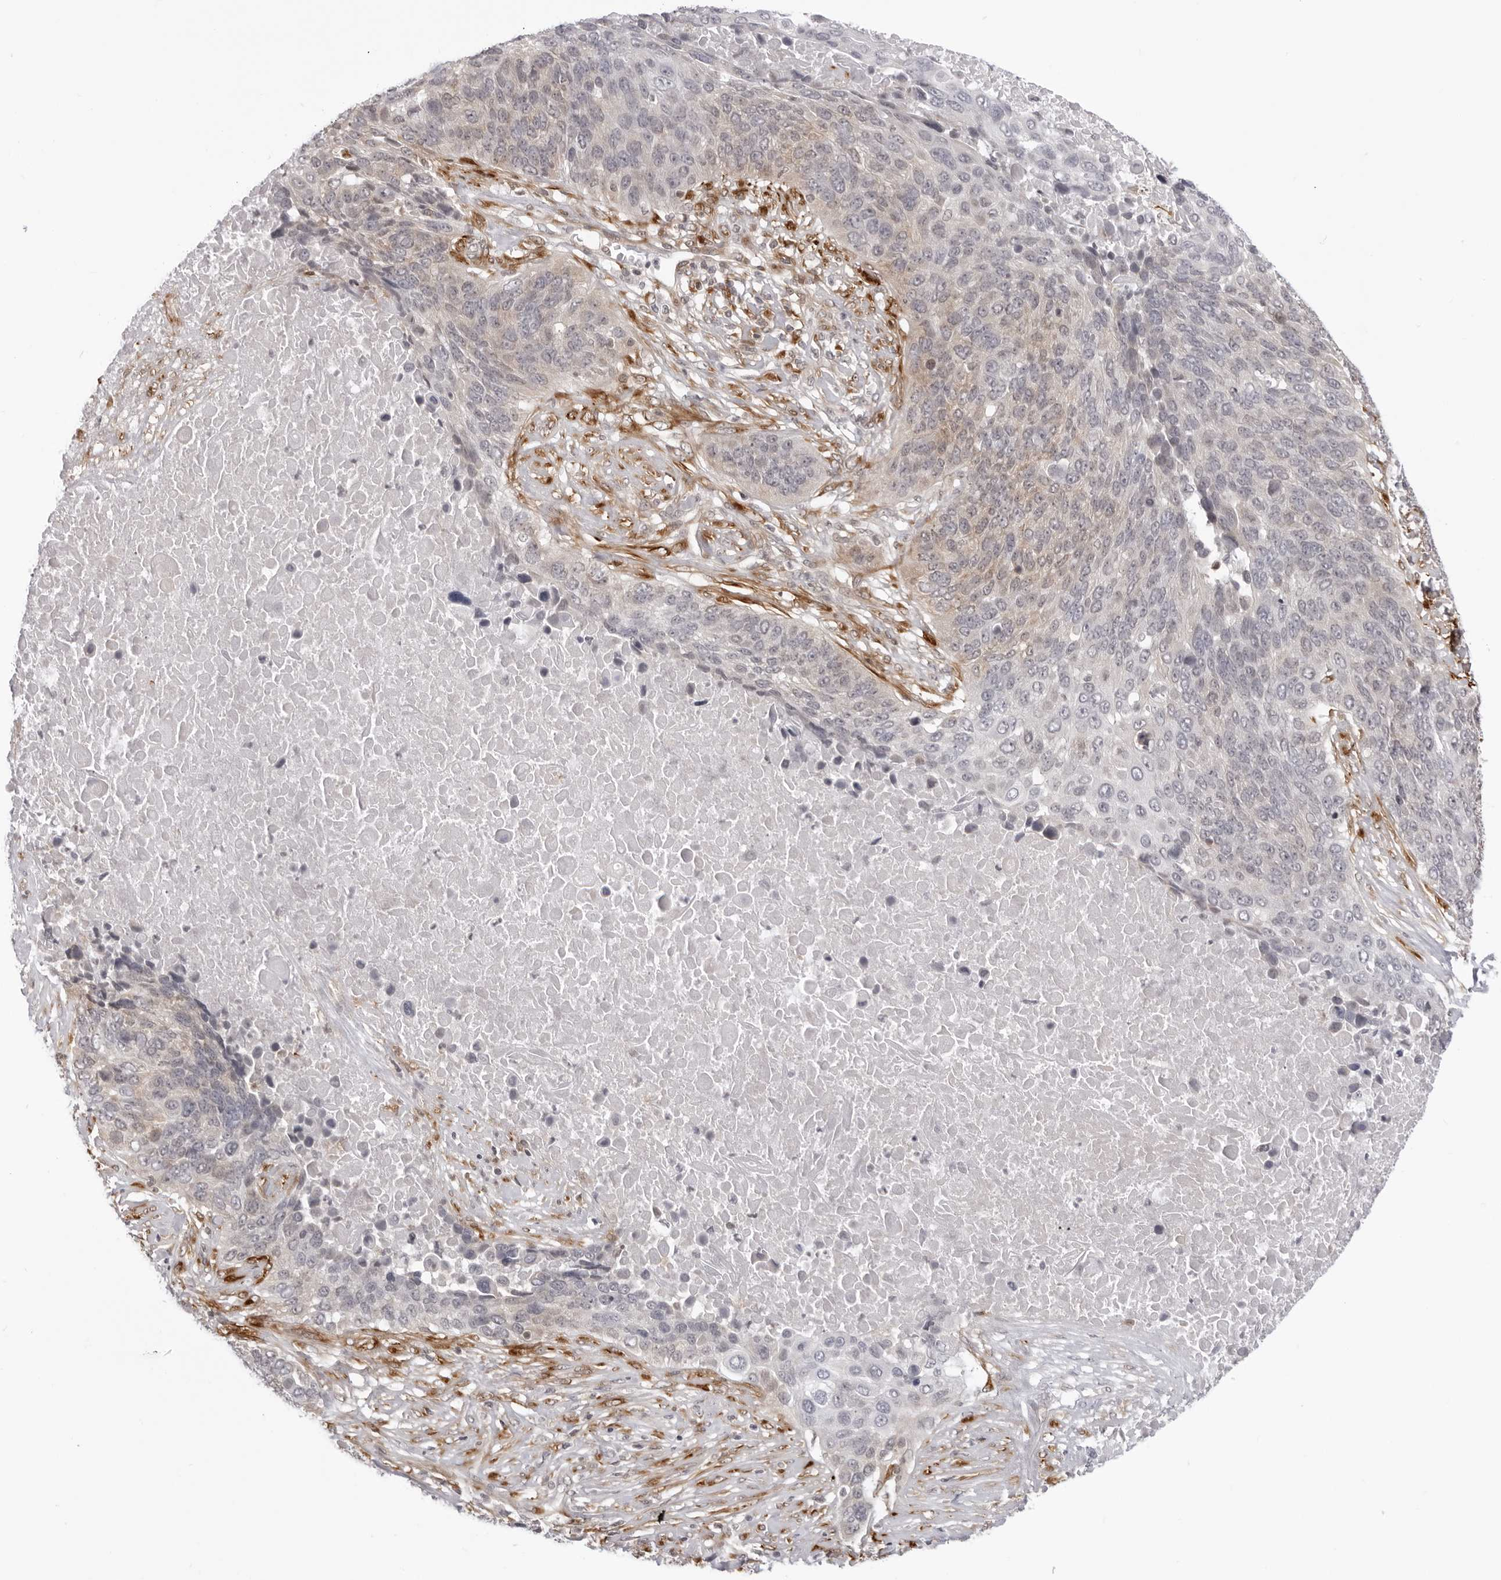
{"staining": {"intensity": "weak", "quantity": "<25%", "location": "cytoplasmic/membranous"}, "tissue": "lung cancer", "cell_type": "Tumor cells", "image_type": "cancer", "snomed": [{"axis": "morphology", "description": "Squamous cell carcinoma, NOS"}, {"axis": "topography", "description": "Lung"}], "caption": "Immunohistochemistry (IHC) of human lung squamous cell carcinoma exhibits no positivity in tumor cells. (DAB immunohistochemistry (IHC) with hematoxylin counter stain).", "gene": "SRGAP2", "patient": {"sex": "male", "age": 66}}